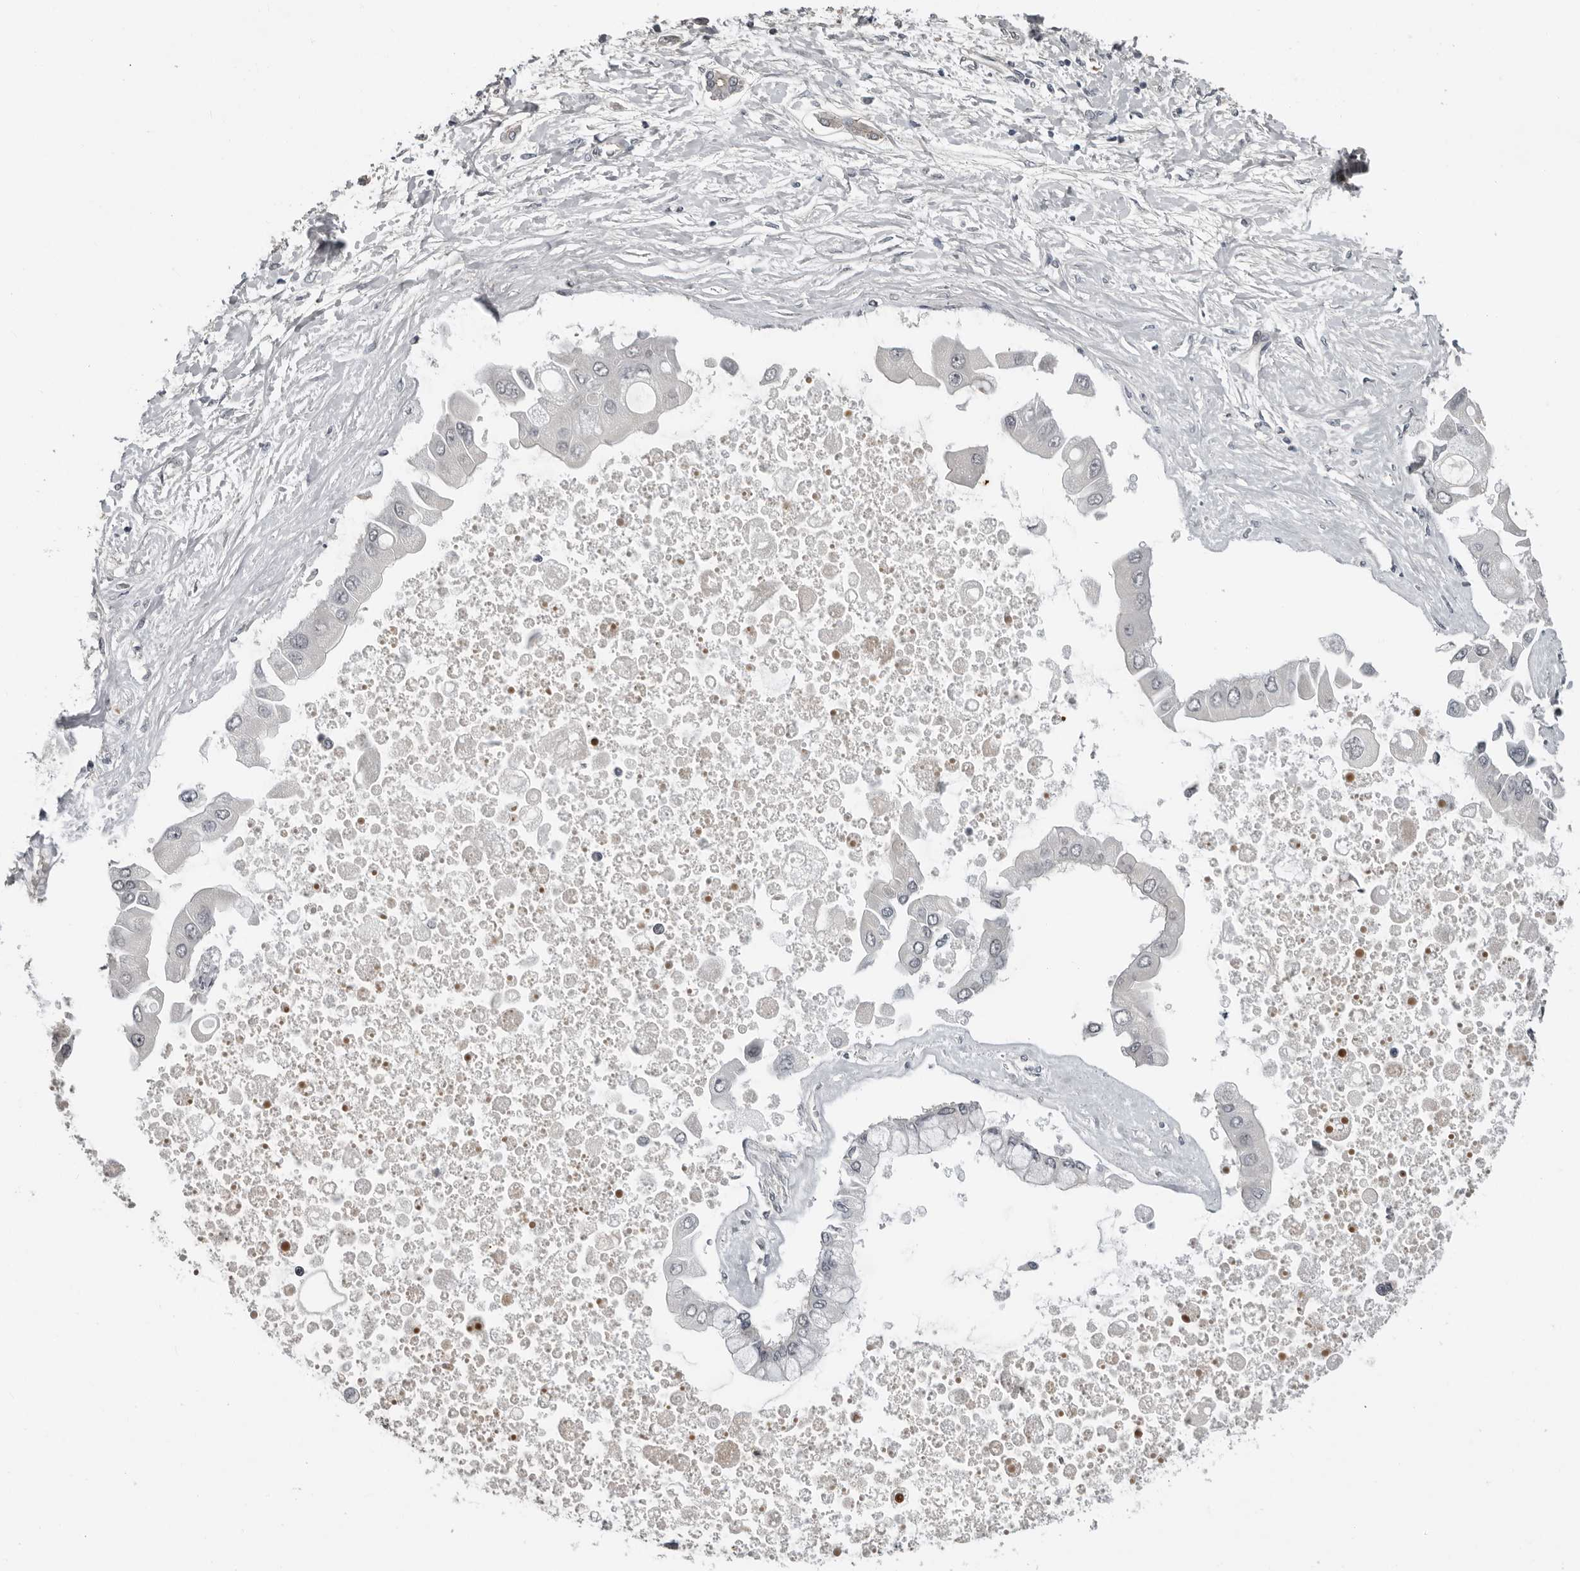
{"staining": {"intensity": "negative", "quantity": "none", "location": "none"}, "tissue": "liver cancer", "cell_type": "Tumor cells", "image_type": "cancer", "snomed": [{"axis": "morphology", "description": "Cholangiocarcinoma"}, {"axis": "topography", "description": "Liver"}], "caption": "High magnification brightfield microscopy of liver cancer stained with DAB (3,3'-diaminobenzidine) (brown) and counterstained with hematoxylin (blue): tumor cells show no significant expression. (DAB immunohistochemistry (IHC) with hematoxylin counter stain).", "gene": "PRRX2", "patient": {"sex": "male", "age": 50}}